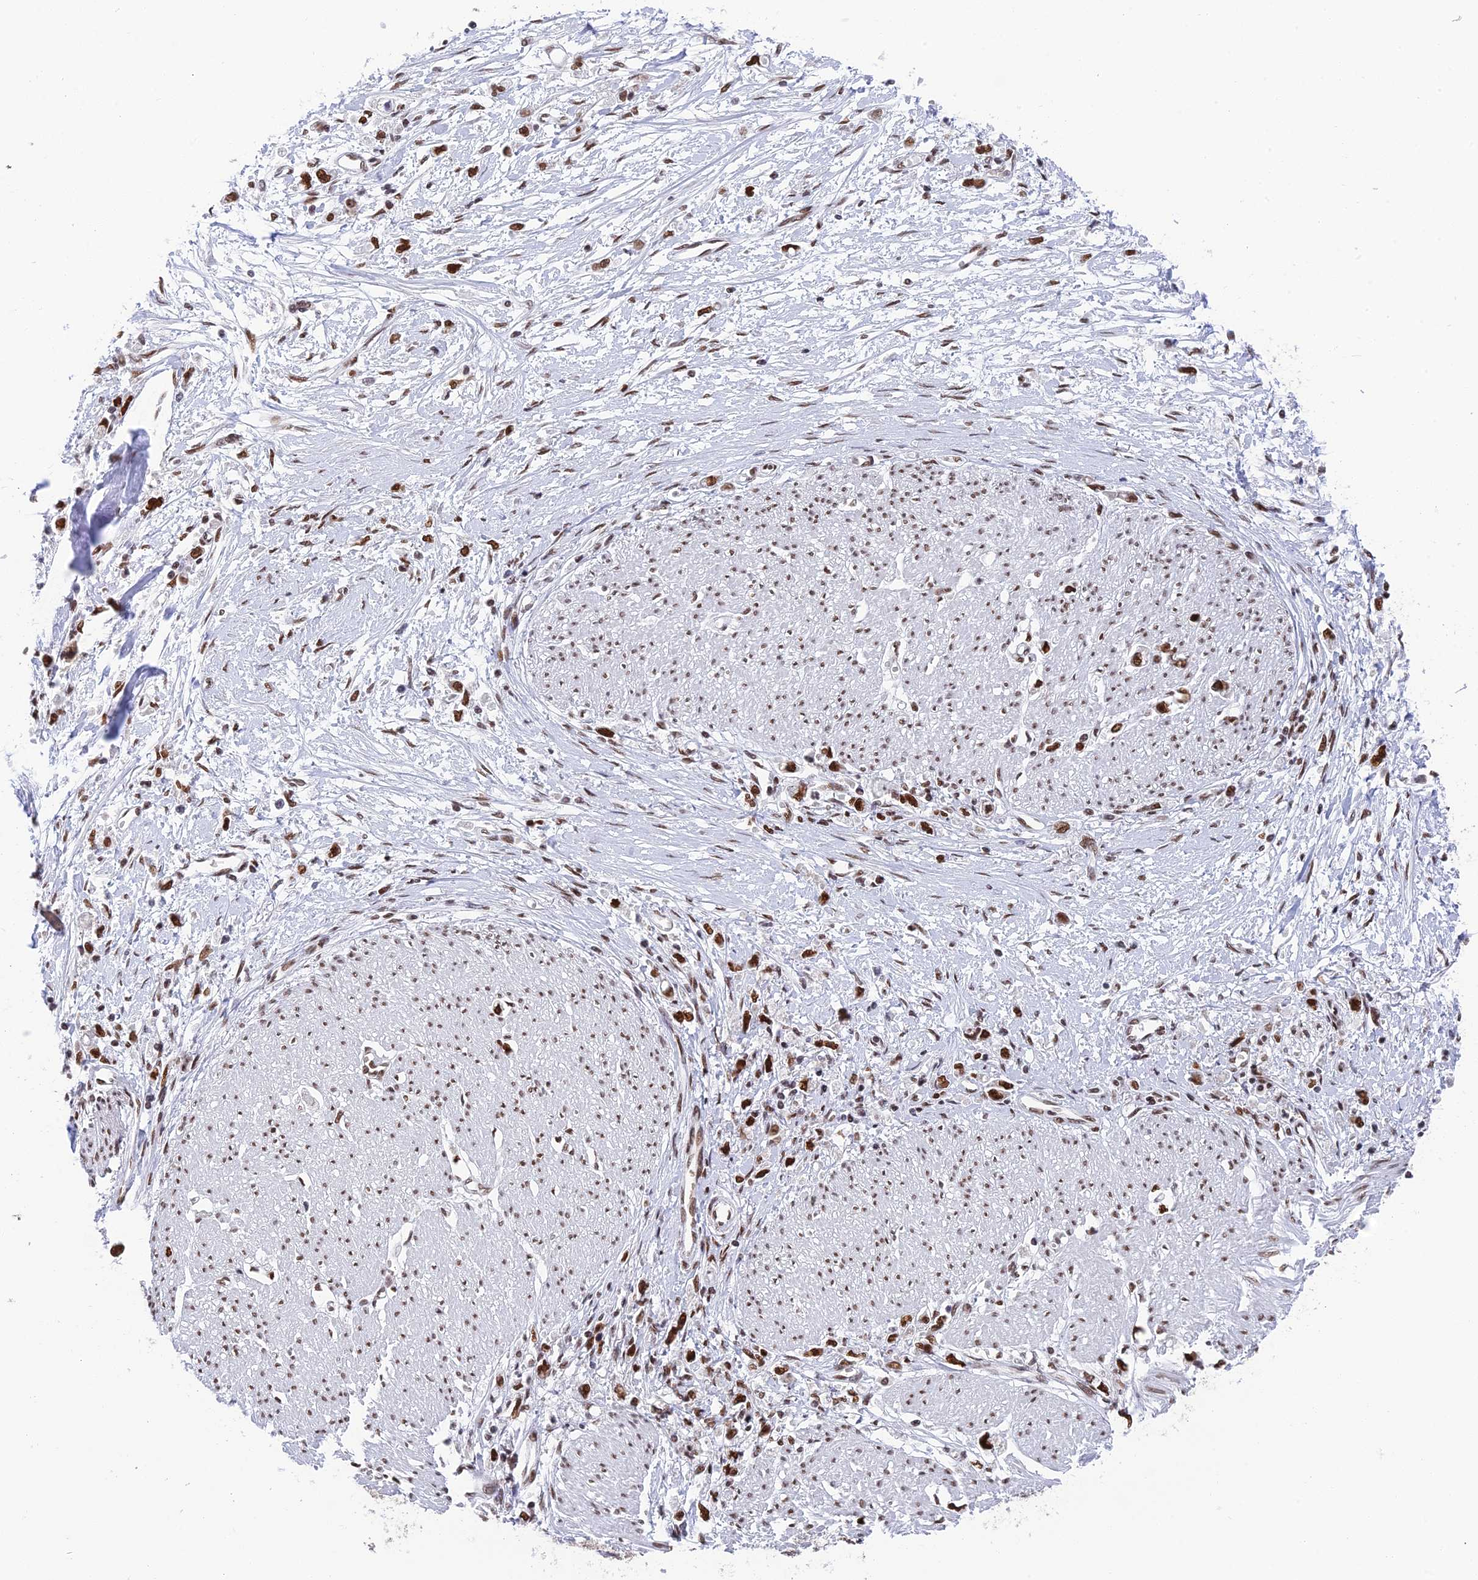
{"staining": {"intensity": "strong", "quantity": ">75%", "location": "nuclear"}, "tissue": "stomach cancer", "cell_type": "Tumor cells", "image_type": "cancer", "snomed": [{"axis": "morphology", "description": "Adenocarcinoma, NOS"}, {"axis": "topography", "description": "Stomach"}], "caption": "Protein staining displays strong nuclear staining in about >75% of tumor cells in stomach cancer (adenocarcinoma).", "gene": "EEF1AKMT3", "patient": {"sex": "female", "age": 59}}